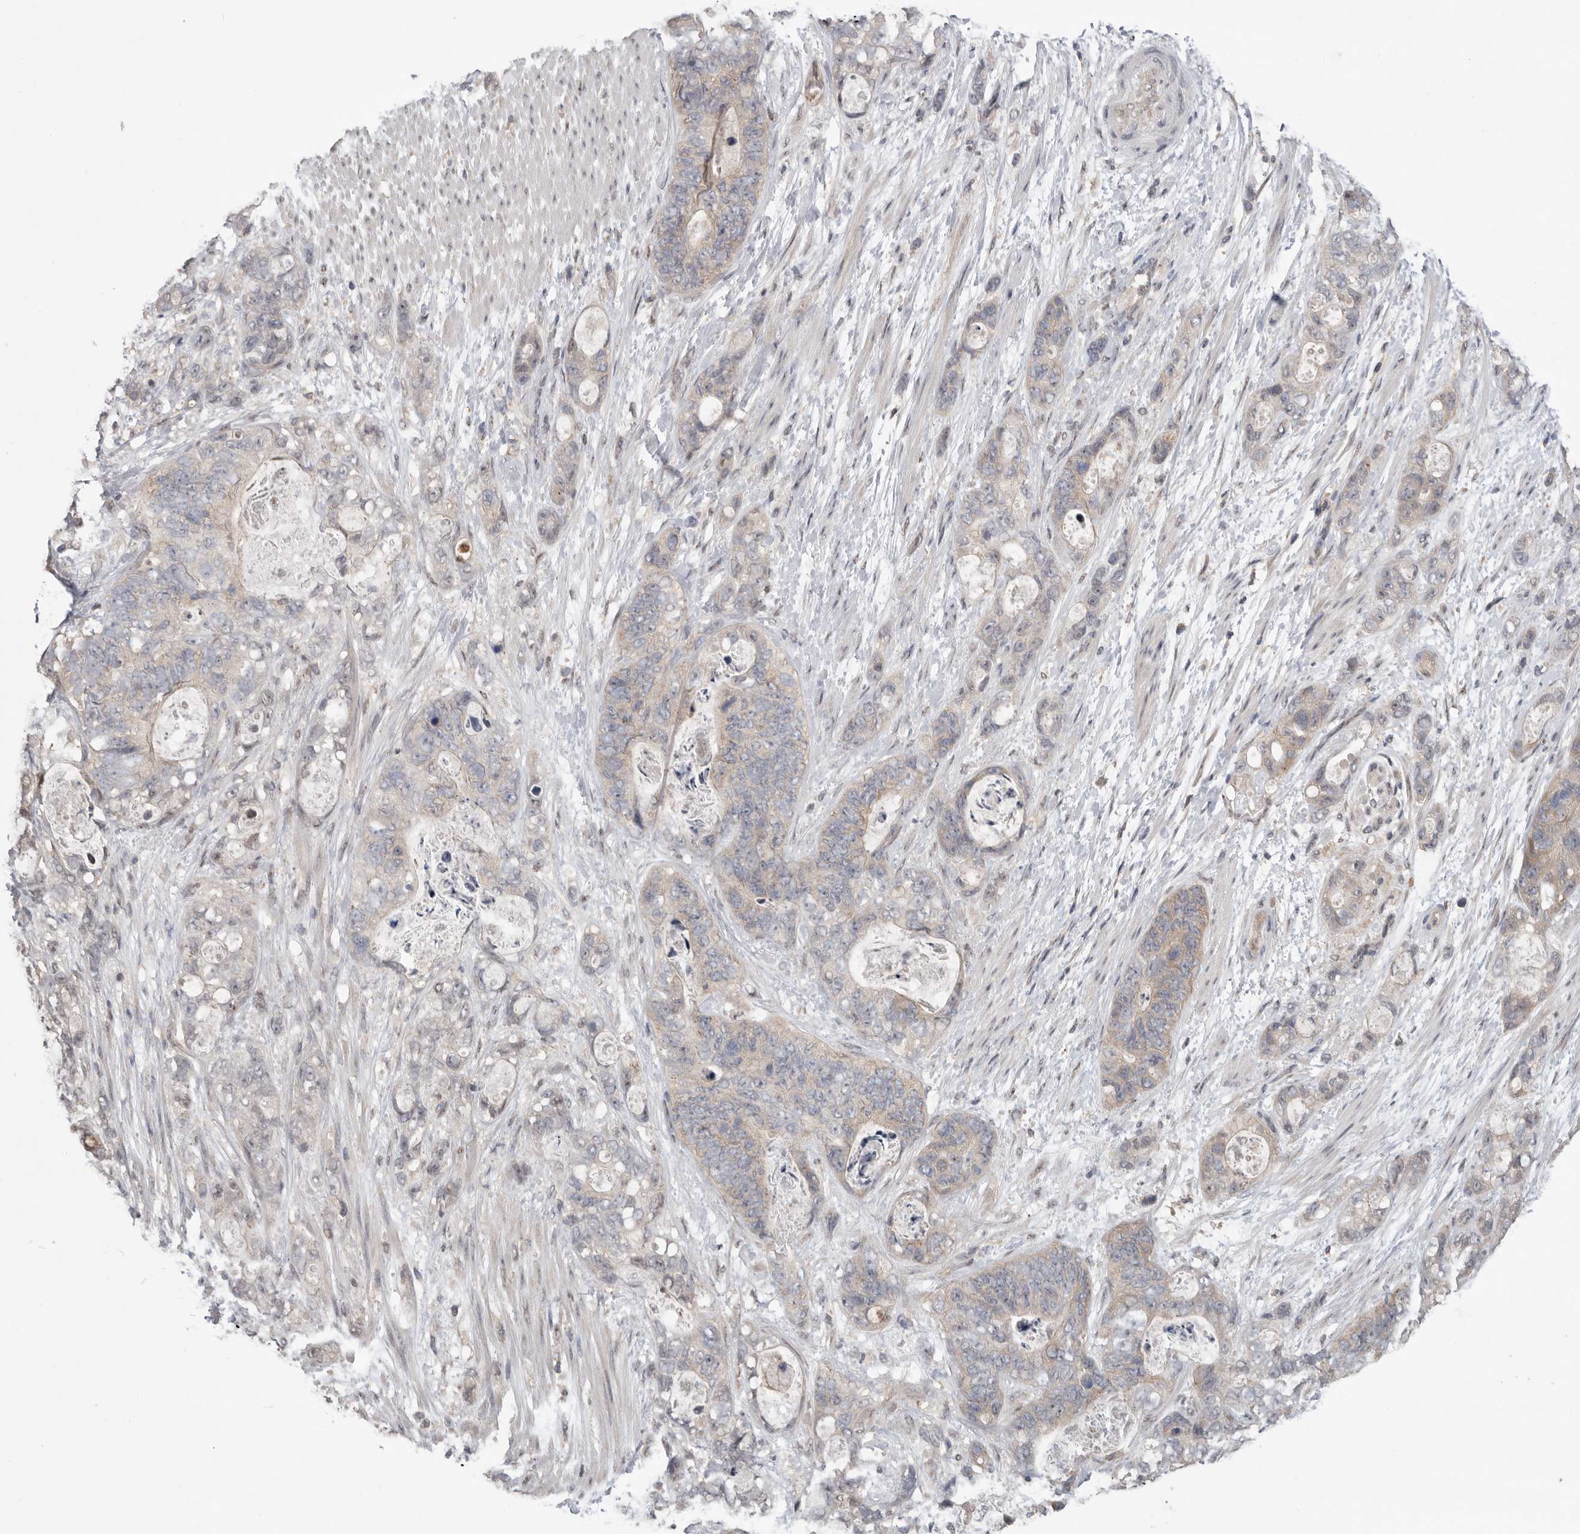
{"staining": {"intensity": "weak", "quantity": "<25%", "location": "cytoplasmic/membranous"}, "tissue": "stomach cancer", "cell_type": "Tumor cells", "image_type": "cancer", "snomed": [{"axis": "morphology", "description": "Normal tissue, NOS"}, {"axis": "morphology", "description": "Adenocarcinoma, NOS"}, {"axis": "topography", "description": "Stomach"}], "caption": "Immunohistochemistry (IHC) of stomach cancer shows no expression in tumor cells.", "gene": "KLK5", "patient": {"sex": "female", "age": 89}}